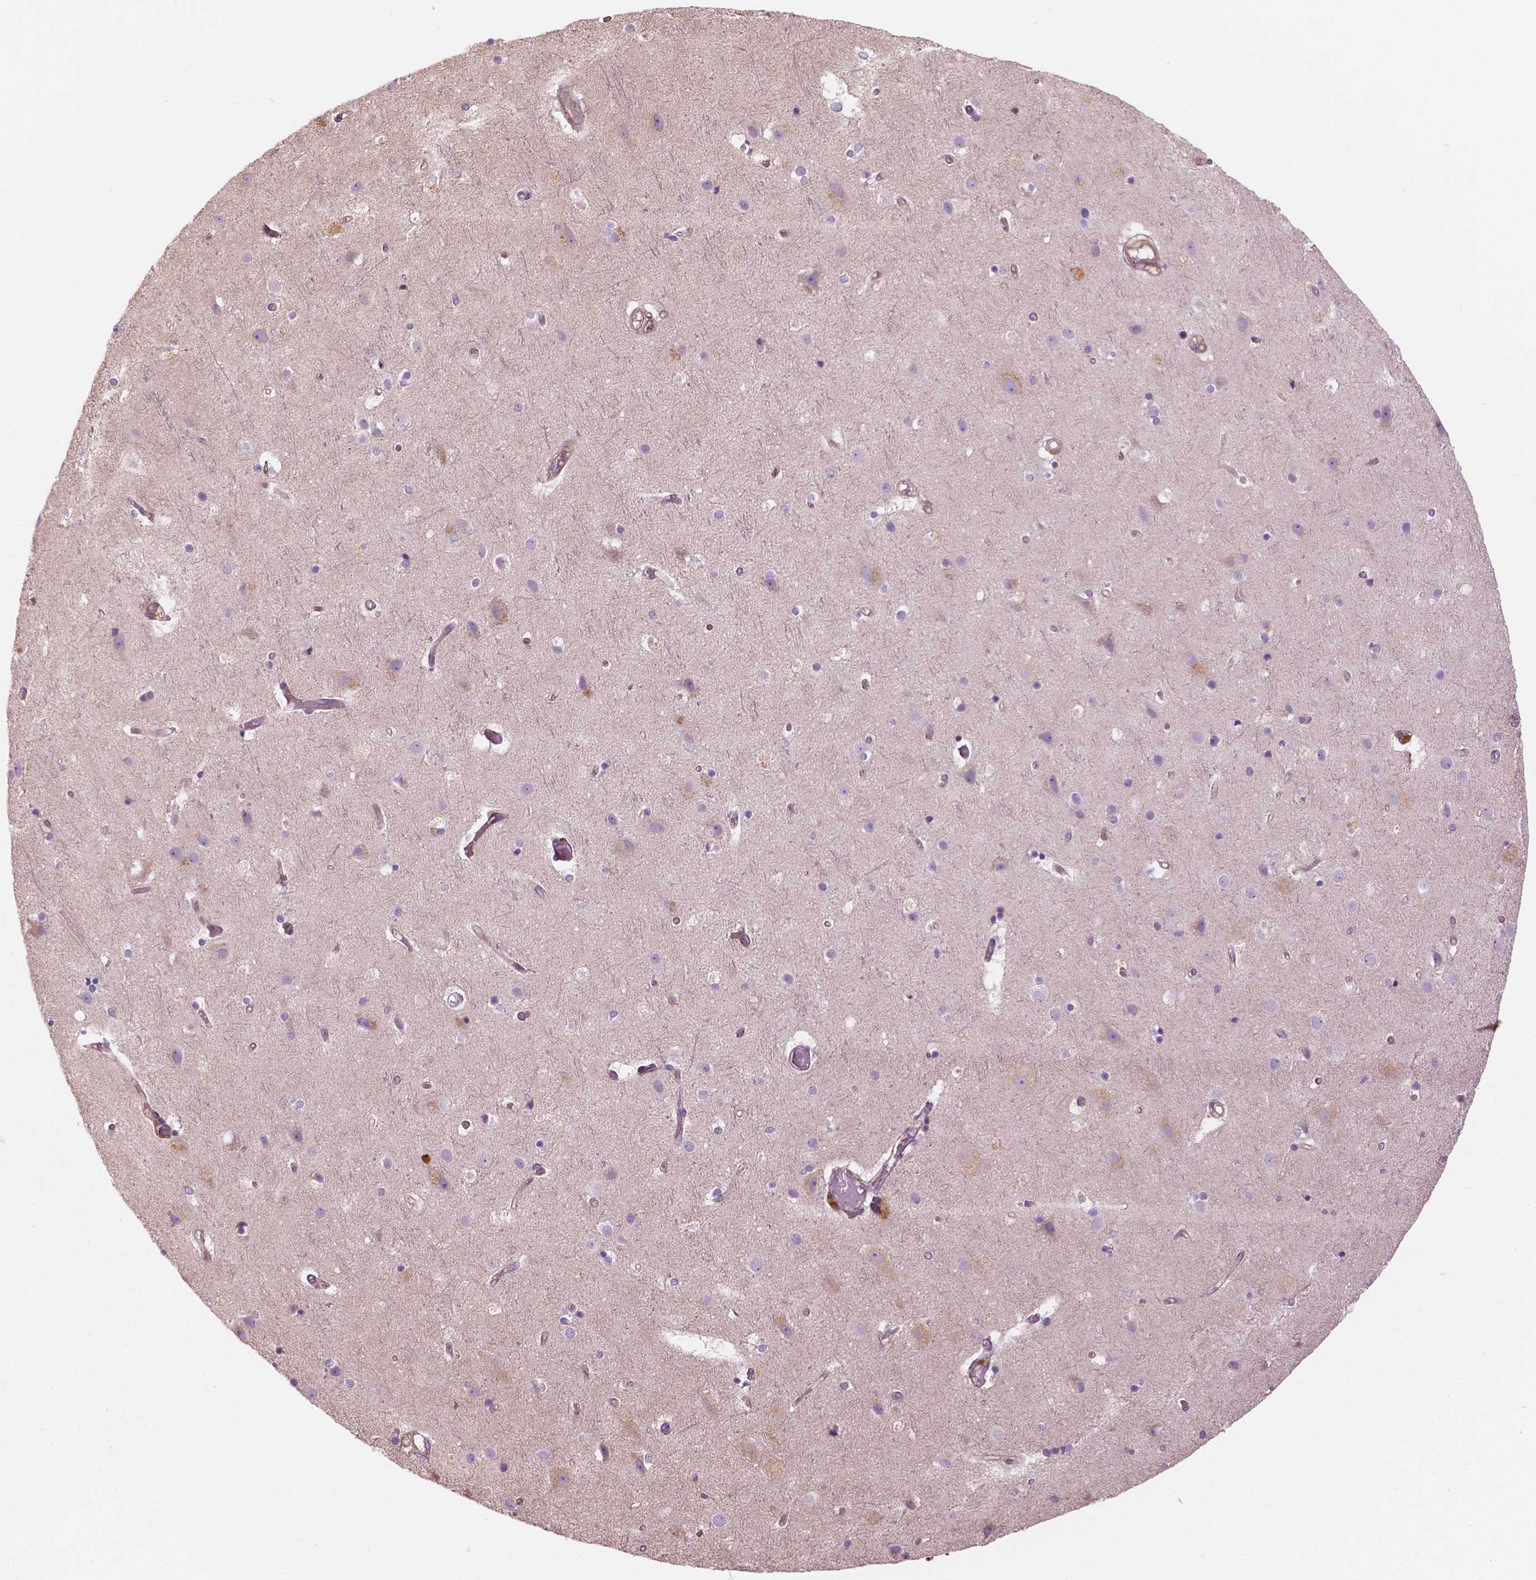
{"staining": {"intensity": "moderate", "quantity": "<25%", "location": "cytoplasmic/membranous"}, "tissue": "cerebral cortex", "cell_type": "Endothelial cells", "image_type": "normal", "snomed": [{"axis": "morphology", "description": "Normal tissue, NOS"}, {"axis": "topography", "description": "Cerebral cortex"}], "caption": "Cerebral cortex stained with a protein marker displays moderate staining in endothelial cells.", "gene": "SURF4", "patient": {"sex": "female", "age": 52}}